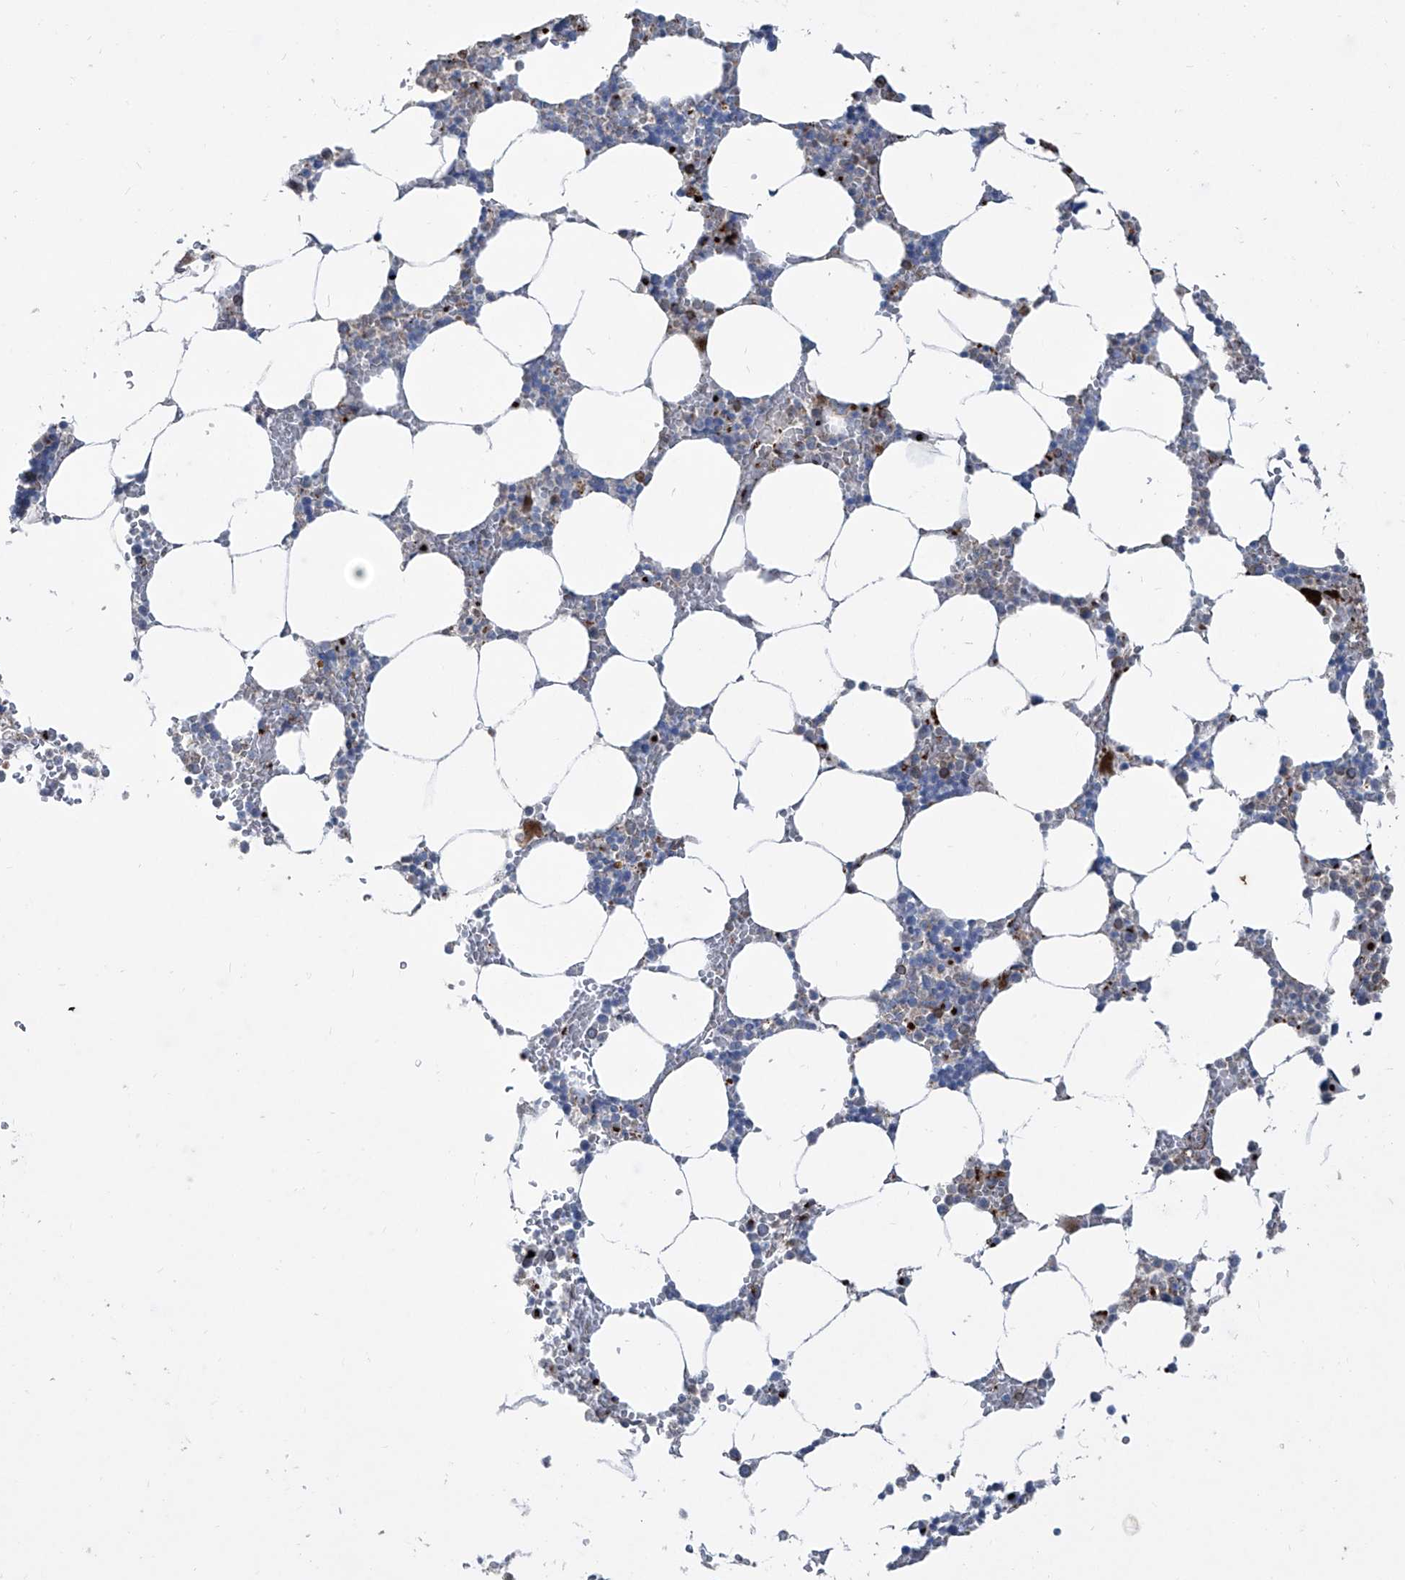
{"staining": {"intensity": "moderate", "quantity": "<25%", "location": "cytoplasmic/membranous"}, "tissue": "bone marrow", "cell_type": "Hematopoietic cells", "image_type": "normal", "snomed": [{"axis": "morphology", "description": "Normal tissue, NOS"}, {"axis": "topography", "description": "Bone marrow"}], "caption": "Immunohistochemistry (IHC) (DAB) staining of normal bone marrow shows moderate cytoplasmic/membranous protein expression in about <25% of hematopoietic cells. Ihc stains the protein of interest in brown and the nuclei are stained blue.", "gene": "CDH5", "patient": {"sex": "male", "age": 70}}